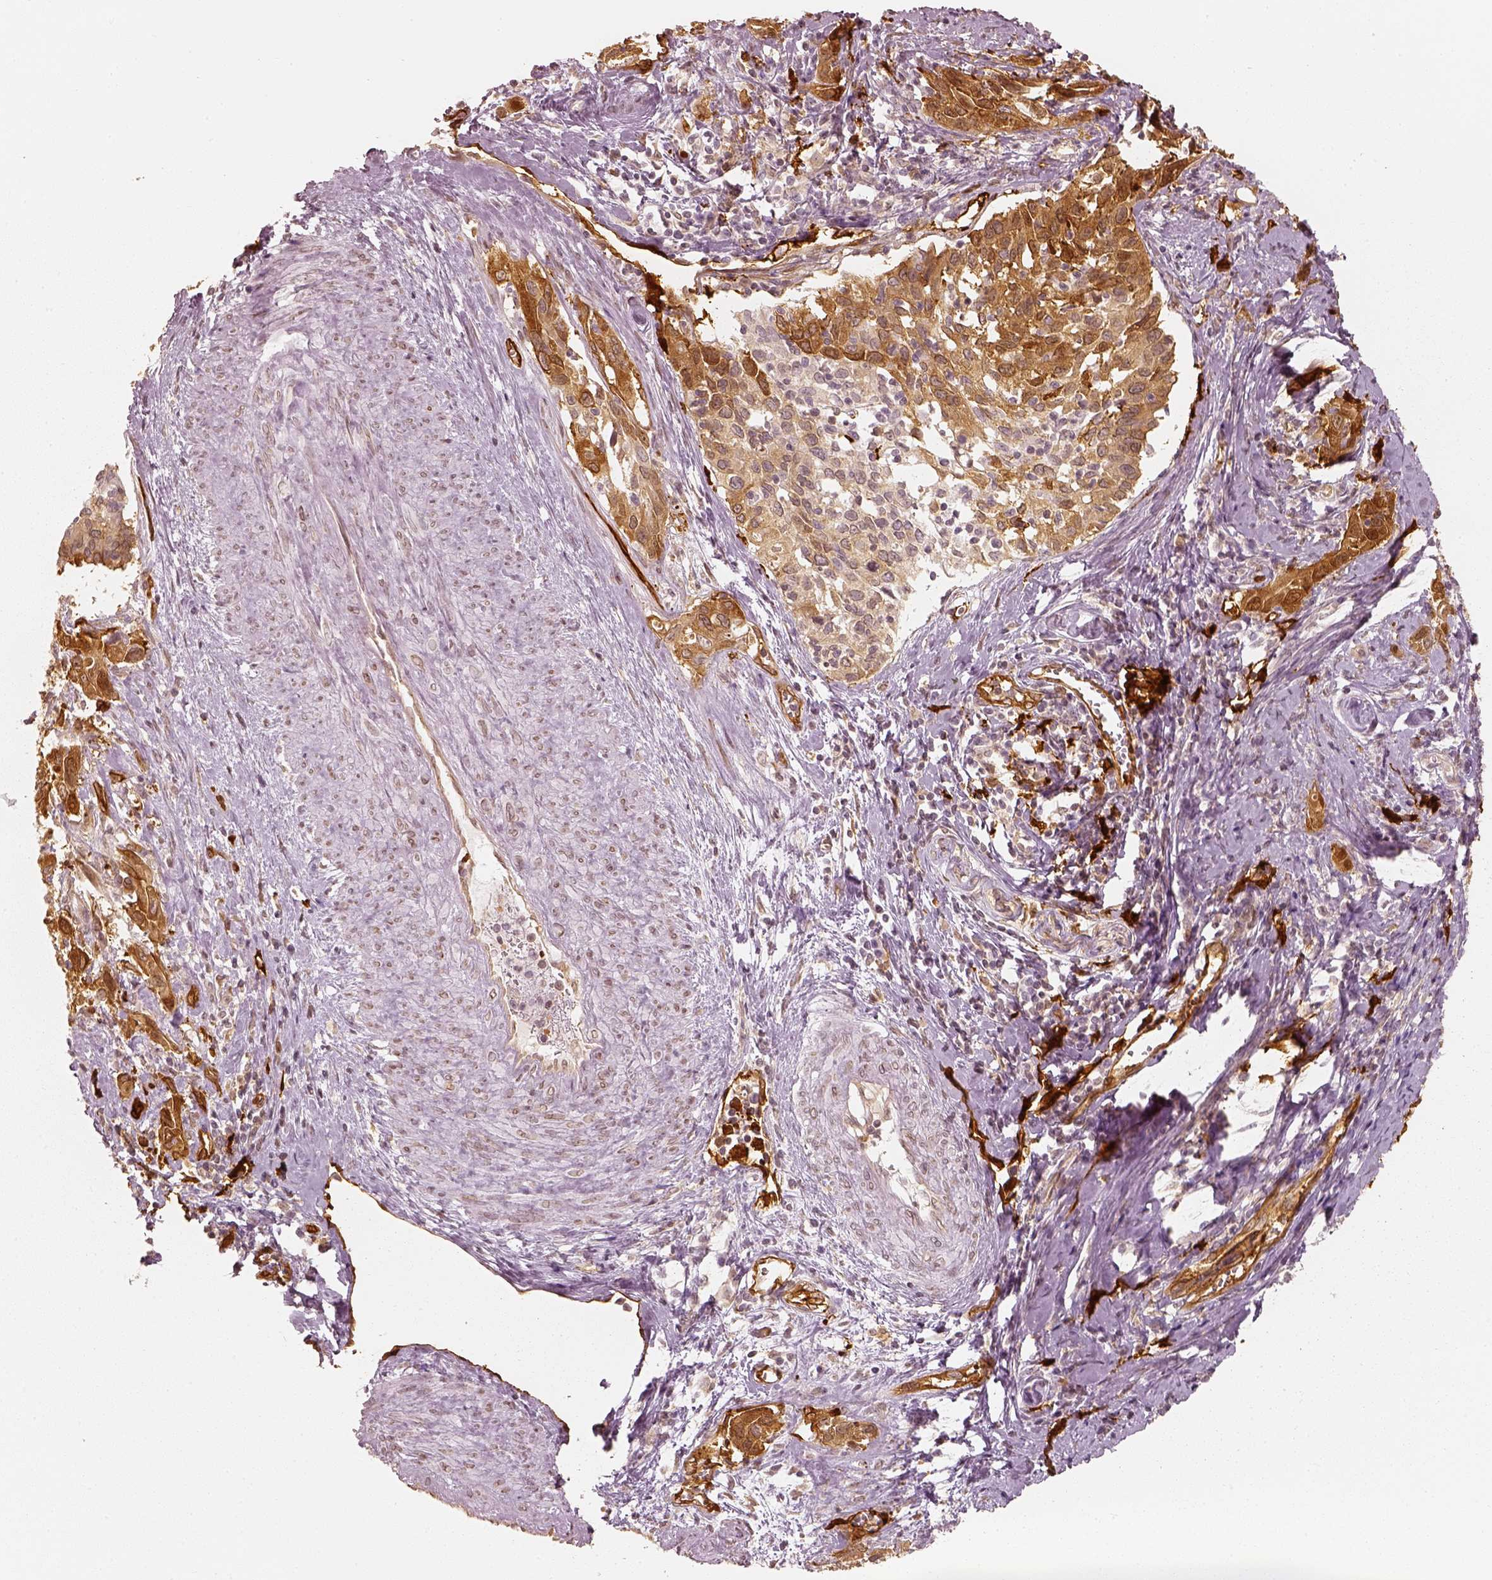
{"staining": {"intensity": "moderate", "quantity": ">75%", "location": "cytoplasmic/membranous"}, "tissue": "cervical cancer", "cell_type": "Tumor cells", "image_type": "cancer", "snomed": [{"axis": "morphology", "description": "Squamous cell carcinoma, NOS"}, {"axis": "topography", "description": "Cervix"}], "caption": "Moderate cytoplasmic/membranous protein positivity is present in about >75% of tumor cells in cervical cancer (squamous cell carcinoma).", "gene": "FSCN1", "patient": {"sex": "female", "age": 51}}